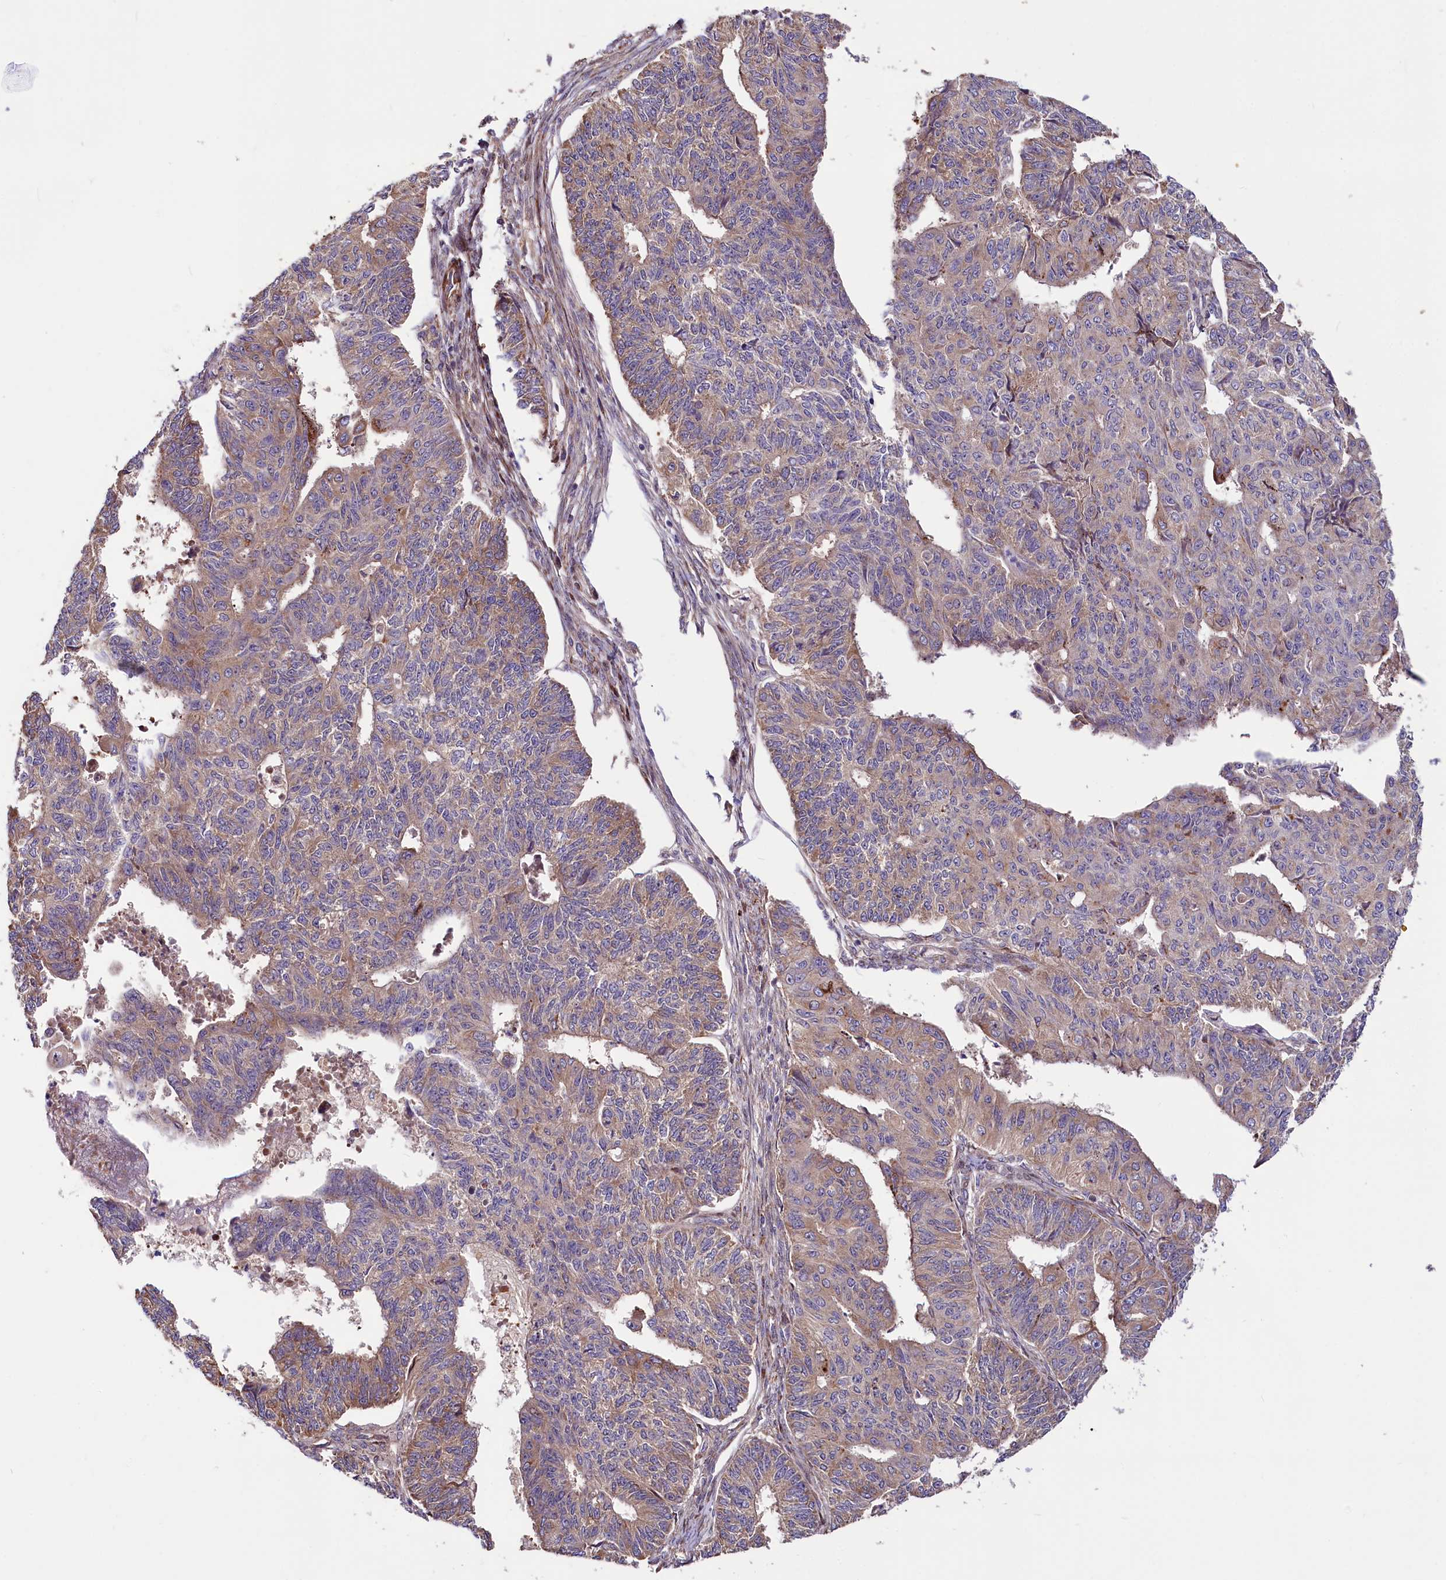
{"staining": {"intensity": "moderate", "quantity": "<25%", "location": "cytoplasmic/membranous"}, "tissue": "endometrial cancer", "cell_type": "Tumor cells", "image_type": "cancer", "snomed": [{"axis": "morphology", "description": "Adenocarcinoma, NOS"}, {"axis": "topography", "description": "Endometrium"}], "caption": "Immunohistochemical staining of endometrial cancer shows moderate cytoplasmic/membranous protein staining in approximately <25% of tumor cells.", "gene": "PDZRN3", "patient": {"sex": "female", "age": 32}}